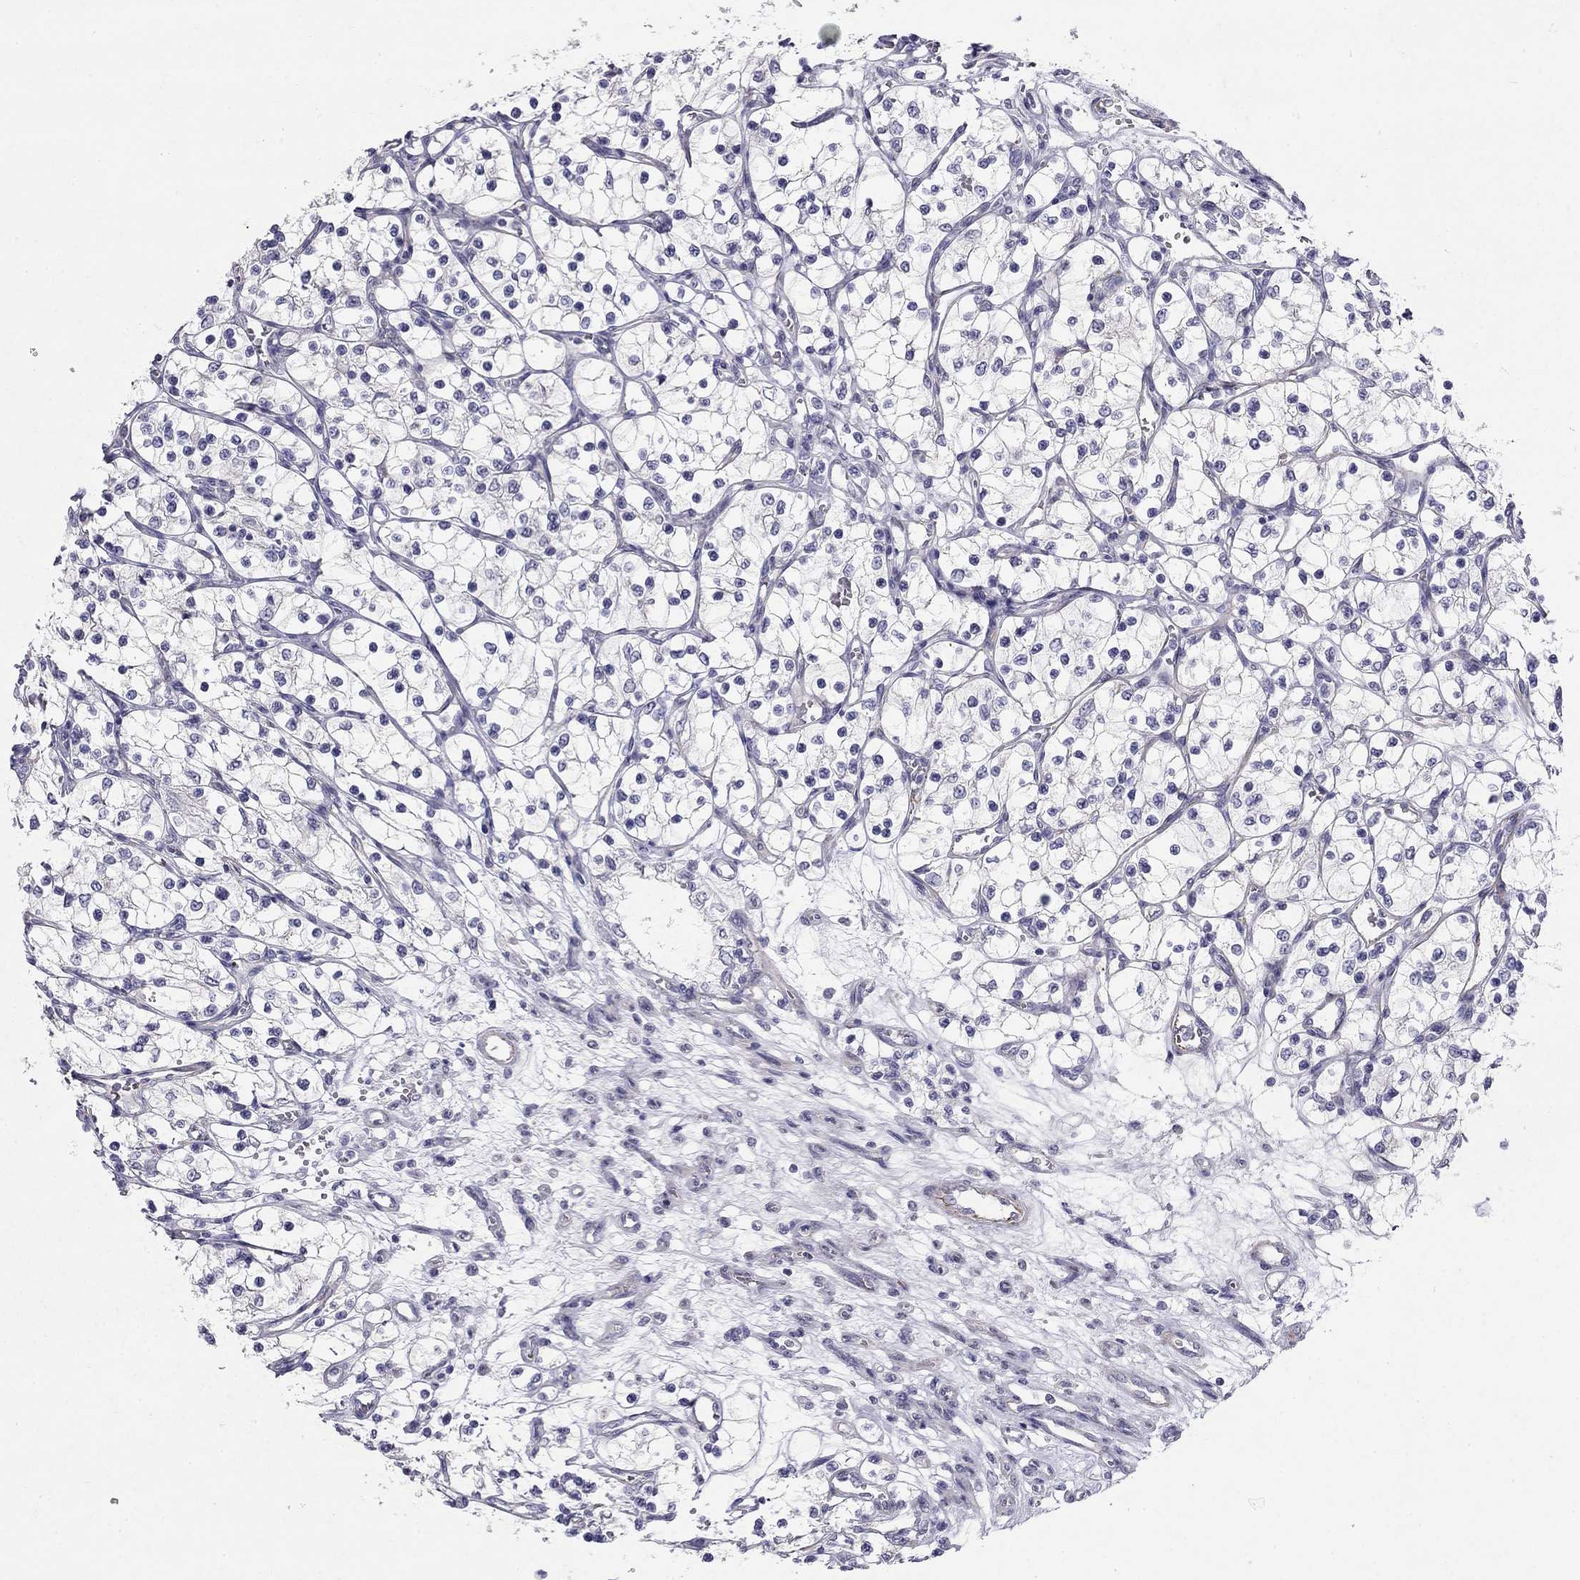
{"staining": {"intensity": "negative", "quantity": "none", "location": "none"}, "tissue": "renal cancer", "cell_type": "Tumor cells", "image_type": "cancer", "snomed": [{"axis": "morphology", "description": "Adenocarcinoma, NOS"}, {"axis": "topography", "description": "Kidney"}], "caption": "Protein analysis of adenocarcinoma (renal) displays no significant positivity in tumor cells.", "gene": "RTL1", "patient": {"sex": "female", "age": 69}}